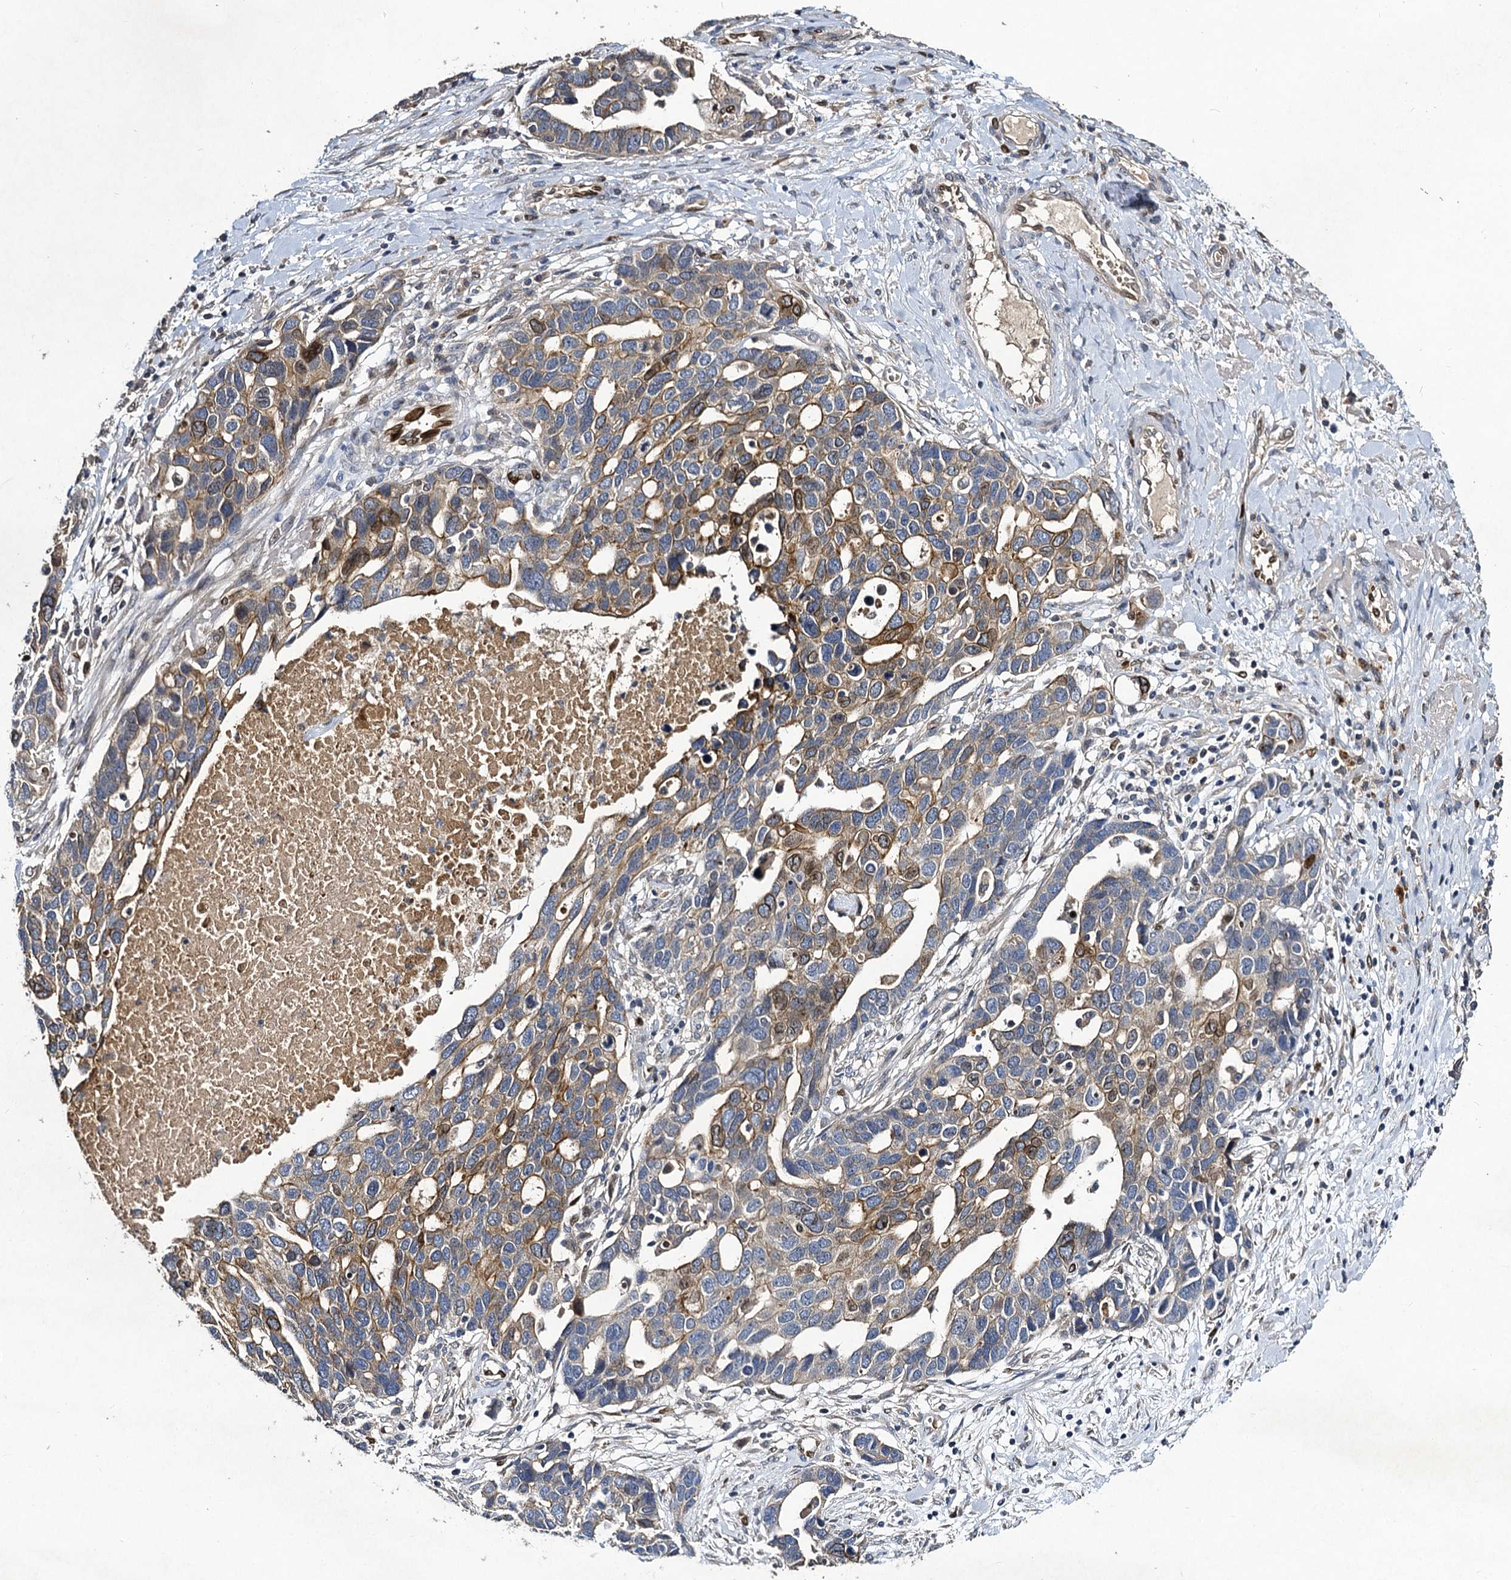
{"staining": {"intensity": "moderate", "quantity": "25%-75%", "location": "cytoplasmic/membranous,nuclear"}, "tissue": "ovarian cancer", "cell_type": "Tumor cells", "image_type": "cancer", "snomed": [{"axis": "morphology", "description": "Cystadenocarcinoma, serous, NOS"}, {"axis": "topography", "description": "Ovary"}], "caption": "A medium amount of moderate cytoplasmic/membranous and nuclear positivity is appreciated in about 25%-75% of tumor cells in ovarian serous cystadenocarcinoma tissue. The staining was performed using DAB to visualize the protein expression in brown, while the nuclei were stained in blue with hematoxylin (Magnification: 20x).", "gene": "SLC11A2", "patient": {"sex": "female", "age": 54}}